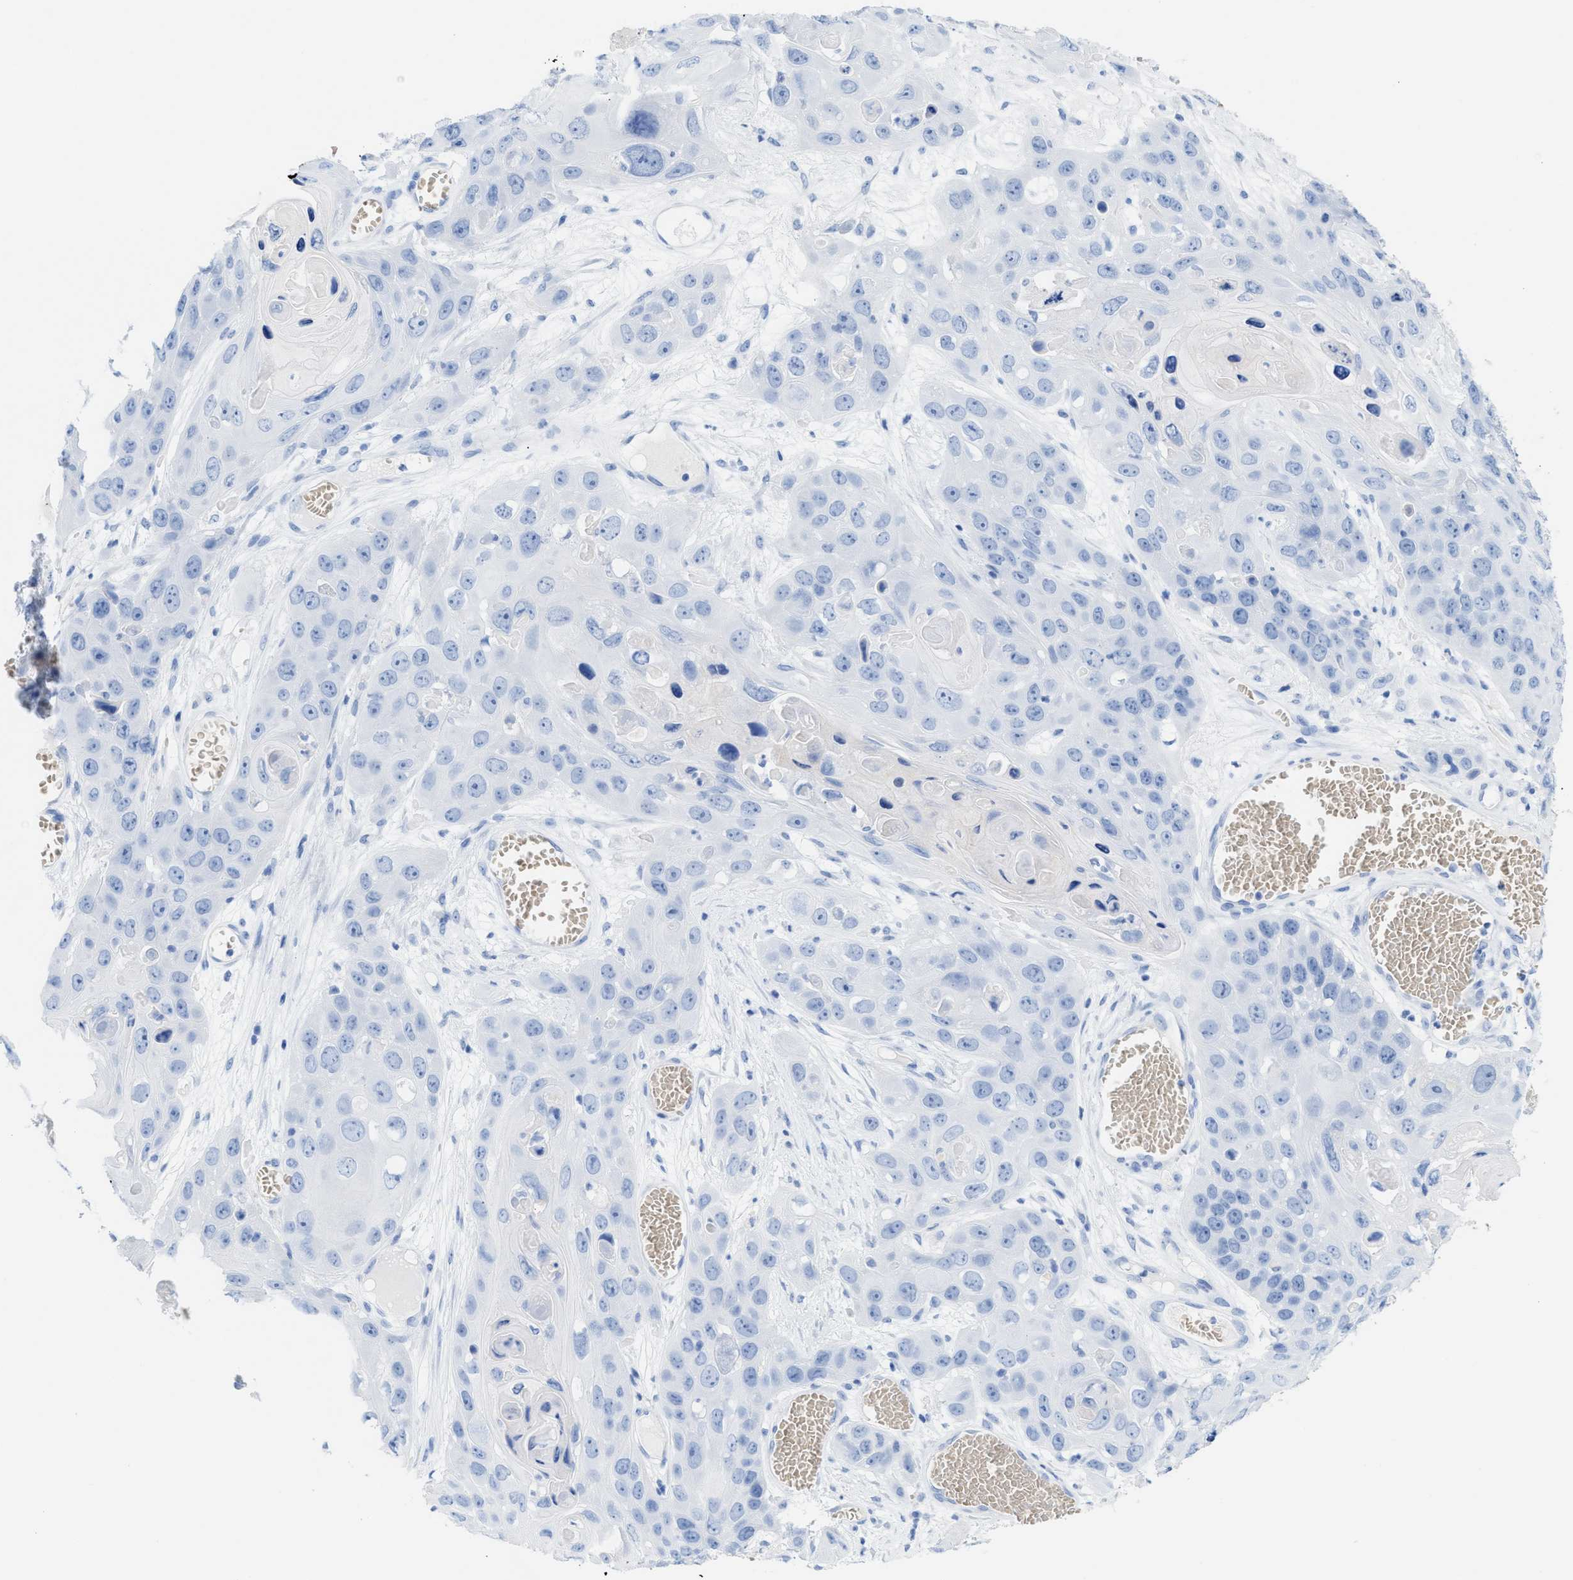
{"staining": {"intensity": "negative", "quantity": "none", "location": "none"}, "tissue": "skin cancer", "cell_type": "Tumor cells", "image_type": "cancer", "snomed": [{"axis": "morphology", "description": "Squamous cell carcinoma, NOS"}, {"axis": "topography", "description": "Skin"}], "caption": "A histopathology image of skin cancer (squamous cell carcinoma) stained for a protein displays no brown staining in tumor cells. (DAB IHC visualized using brightfield microscopy, high magnification).", "gene": "ANKFN1", "patient": {"sex": "male", "age": 55}}